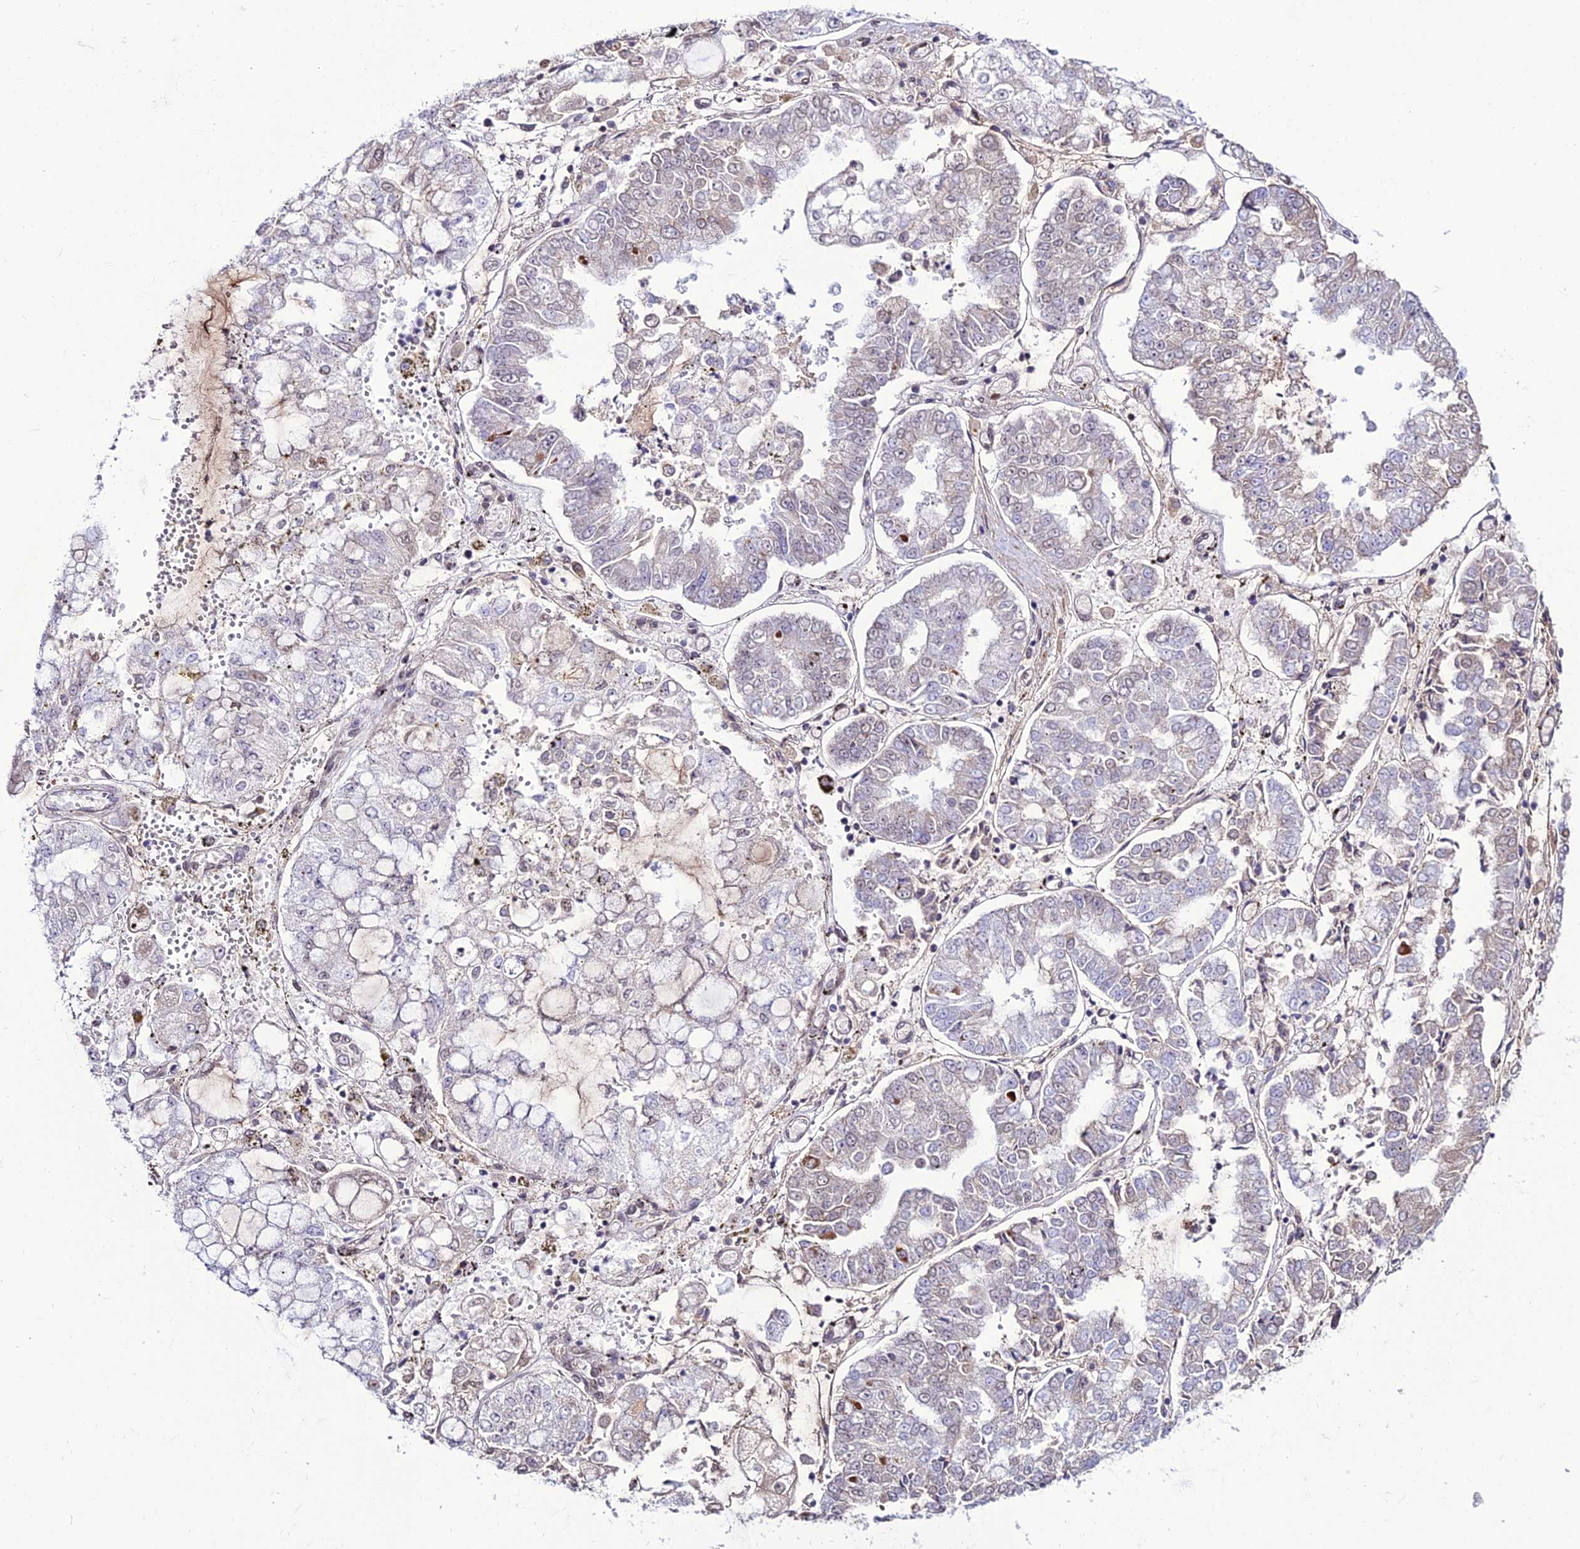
{"staining": {"intensity": "moderate", "quantity": "<25%", "location": "cytoplasmic/membranous"}, "tissue": "stomach cancer", "cell_type": "Tumor cells", "image_type": "cancer", "snomed": [{"axis": "morphology", "description": "Adenocarcinoma, NOS"}, {"axis": "topography", "description": "Stomach"}], "caption": "A photomicrograph of human stomach adenocarcinoma stained for a protein exhibits moderate cytoplasmic/membranous brown staining in tumor cells.", "gene": "RBM12", "patient": {"sex": "male", "age": 76}}